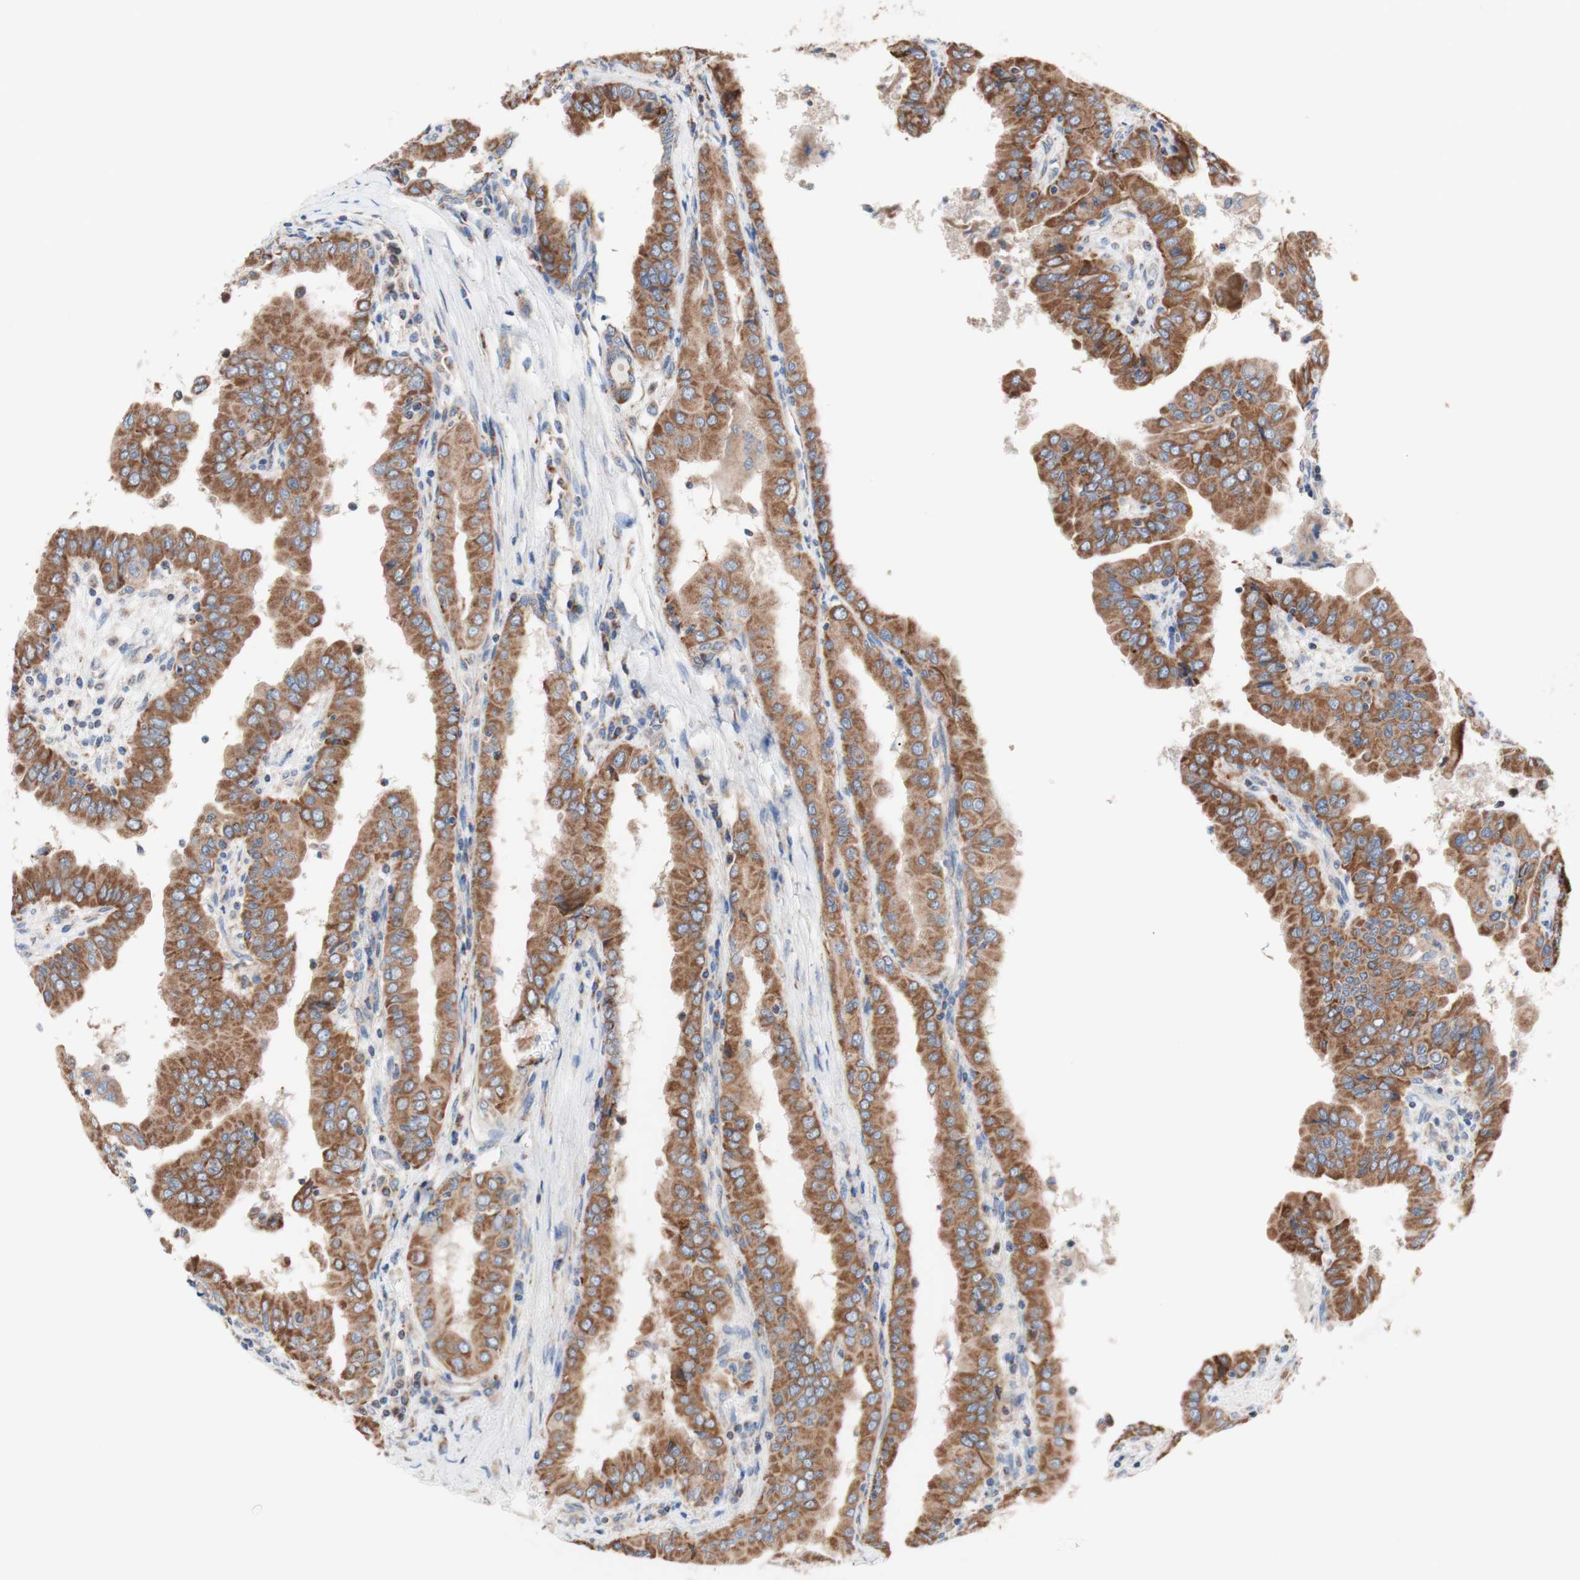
{"staining": {"intensity": "strong", "quantity": ">75%", "location": "cytoplasmic/membranous"}, "tissue": "thyroid cancer", "cell_type": "Tumor cells", "image_type": "cancer", "snomed": [{"axis": "morphology", "description": "Papillary adenocarcinoma, NOS"}, {"axis": "topography", "description": "Thyroid gland"}], "caption": "Thyroid cancer stained with a brown dye displays strong cytoplasmic/membranous positive positivity in about >75% of tumor cells.", "gene": "FMR1", "patient": {"sex": "male", "age": 33}}